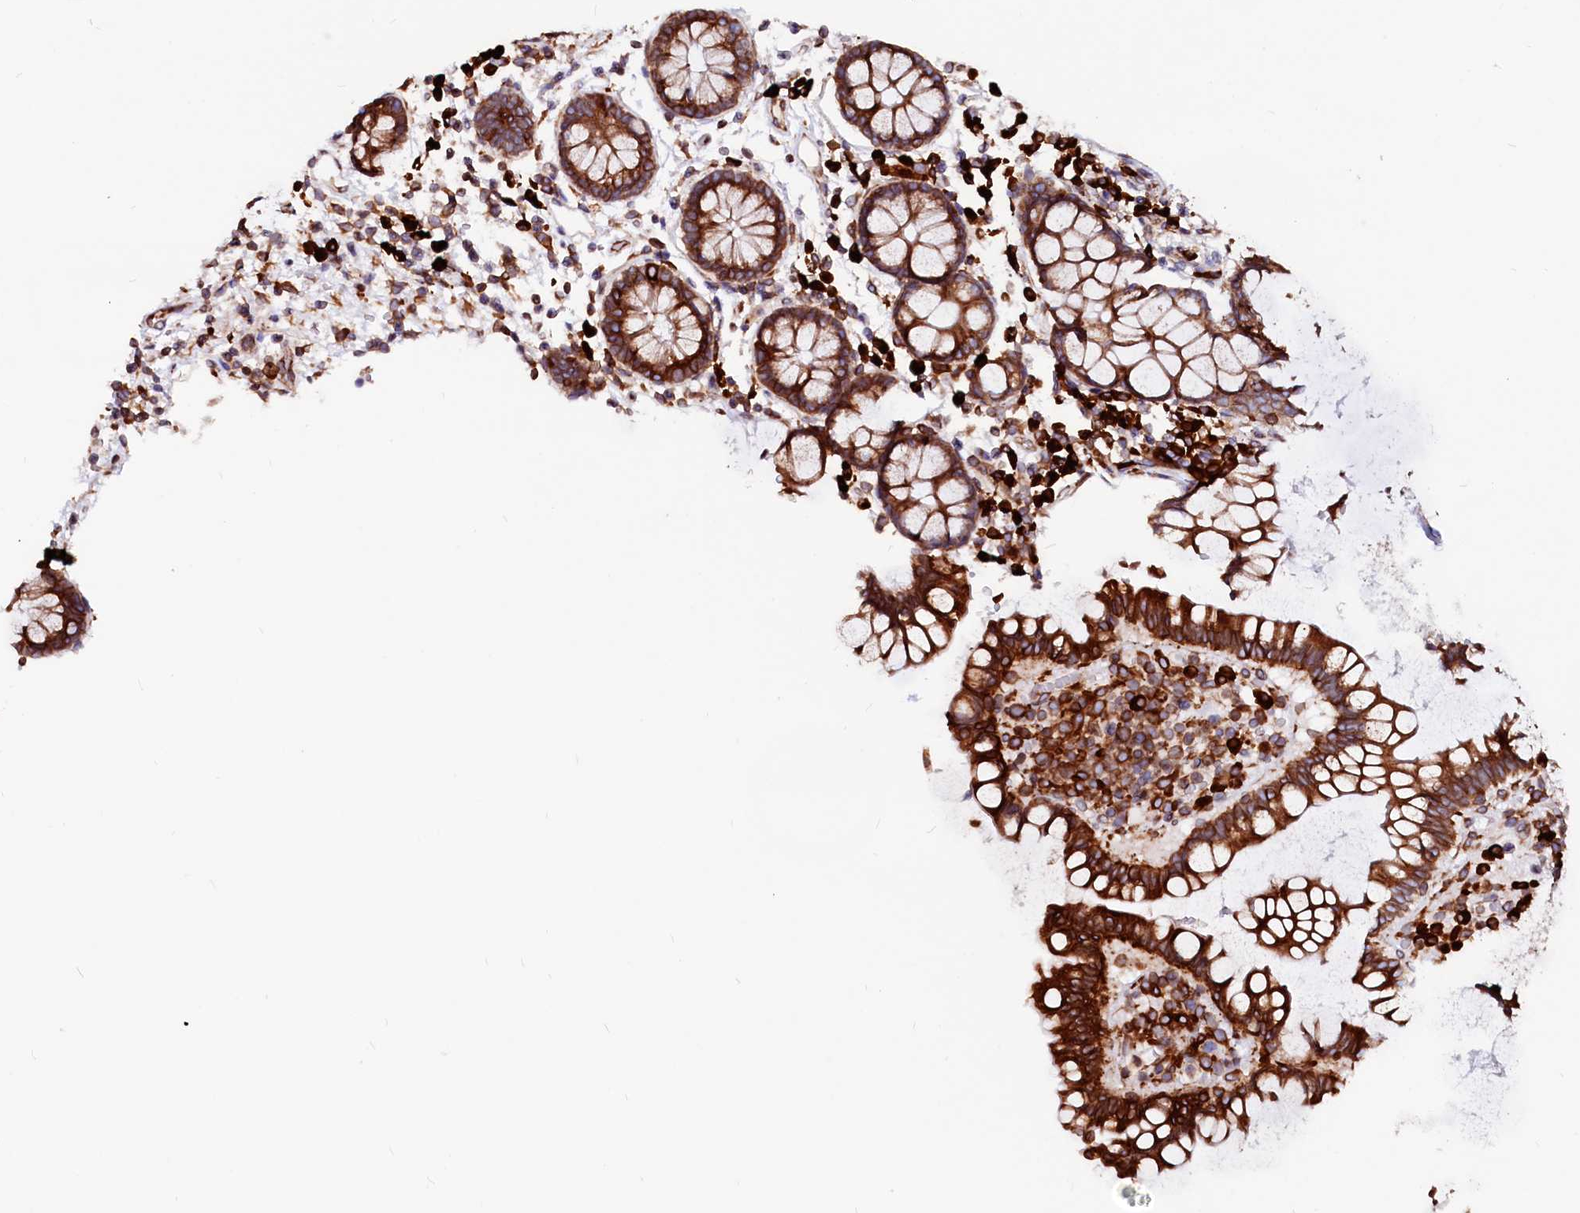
{"staining": {"intensity": "moderate", "quantity": ">75%", "location": "cytoplasmic/membranous"}, "tissue": "colon", "cell_type": "Endothelial cells", "image_type": "normal", "snomed": [{"axis": "morphology", "description": "Normal tissue, NOS"}, {"axis": "topography", "description": "Colon"}], "caption": "The image demonstrates a brown stain indicating the presence of a protein in the cytoplasmic/membranous of endothelial cells in colon. The staining was performed using DAB, with brown indicating positive protein expression. Nuclei are stained blue with hematoxylin.", "gene": "DERL1", "patient": {"sex": "female", "age": 79}}